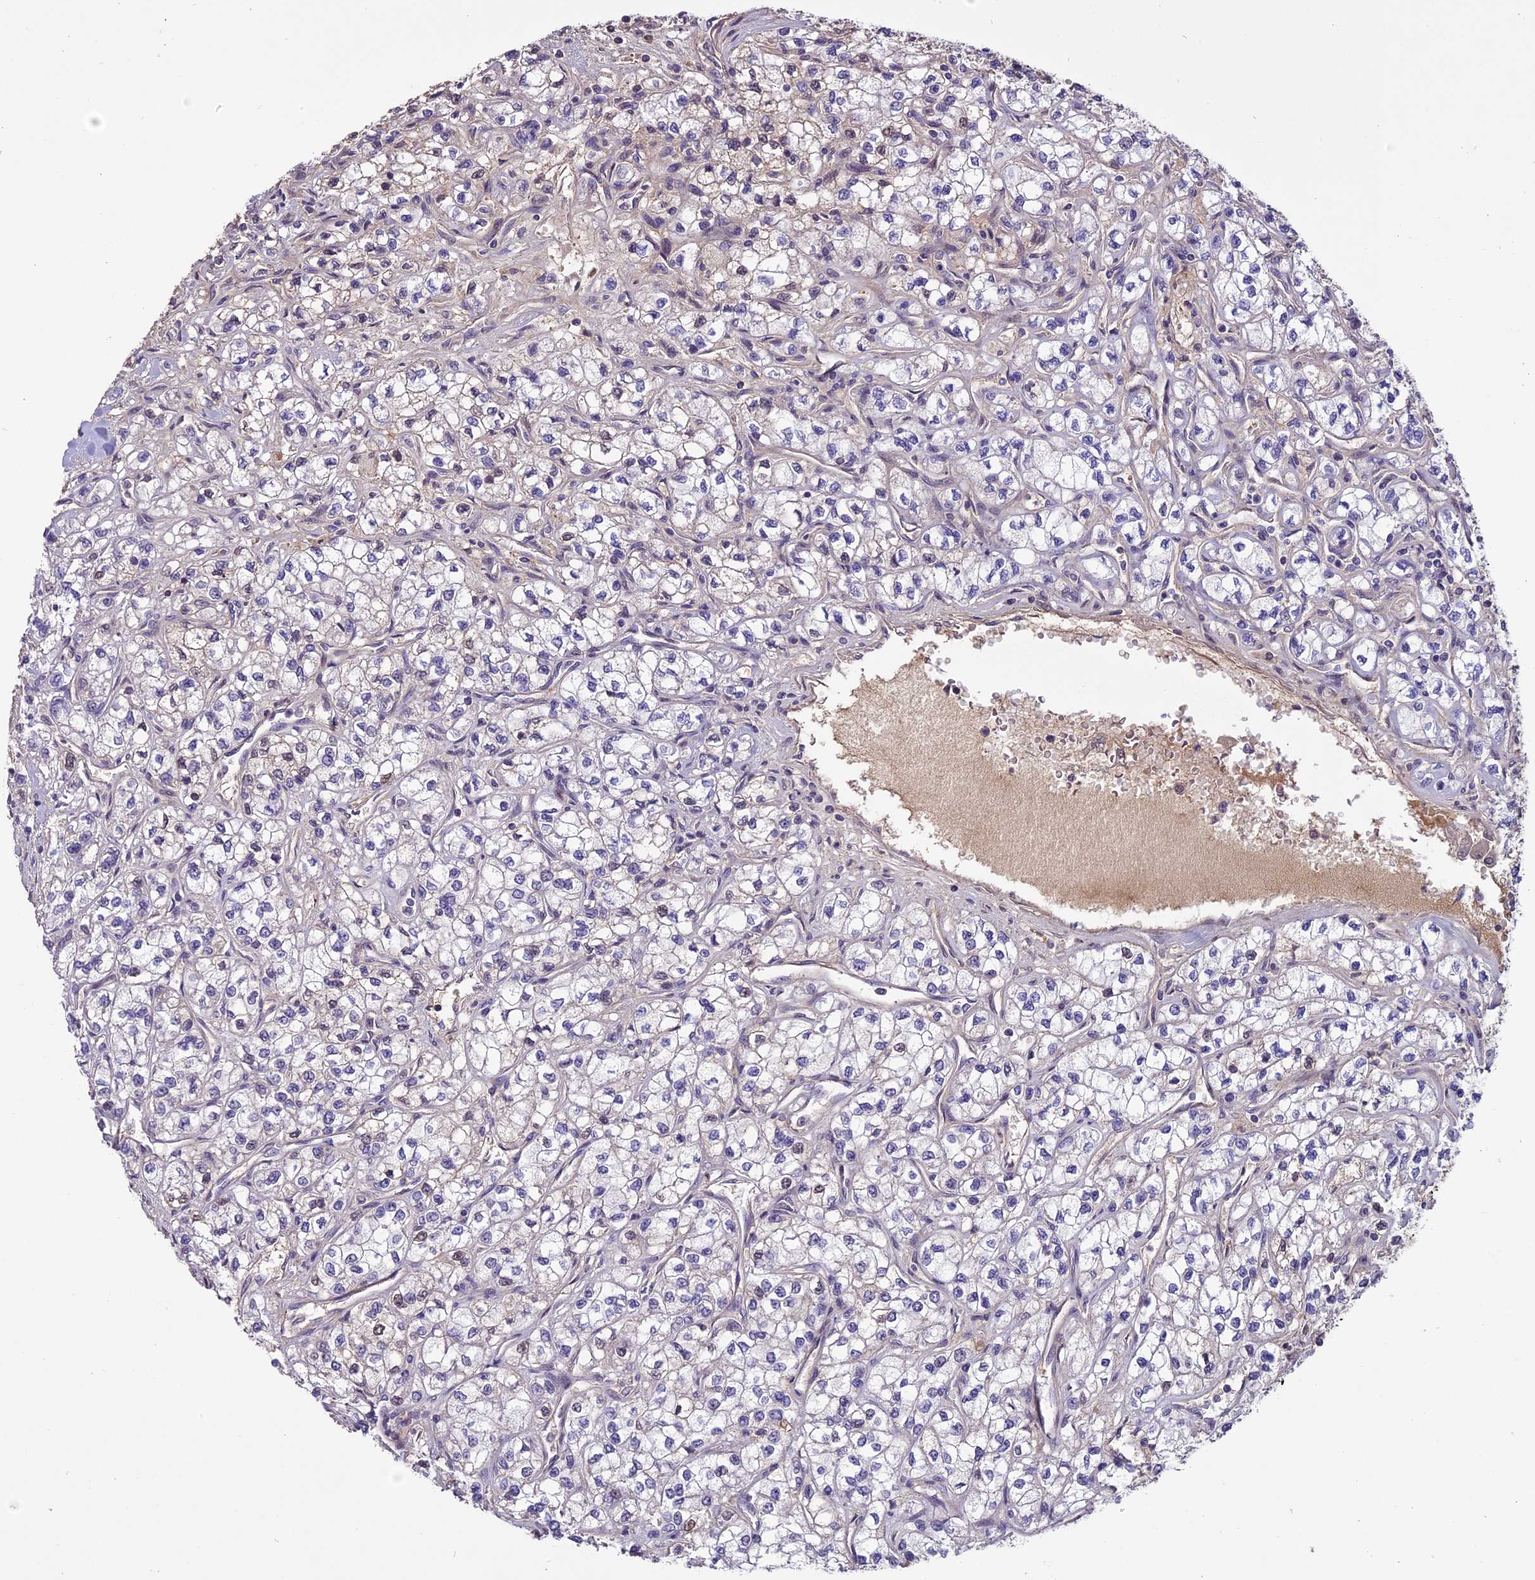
{"staining": {"intensity": "negative", "quantity": "none", "location": "none"}, "tissue": "renal cancer", "cell_type": "Tumor cells", "image_type": "cancer", "snomed": [{"axis": "morphology", "description": "Adenocarcinoma, NOS"}, {"axis": "topography", "description": "Kidney"}], "caption": "Immunohistochemistry (IHC) micrograph of neoplastic tissue: renal cancer (adenocarcinoma) stained with DAB (3,3'-diaminobenzidine) displays no significant protein staining in tumor cells. (Brightfield microscopy of DAB IHC at high magnification).", "gene": "ENHO", "patient": {"sex": "male", "age": 80}}